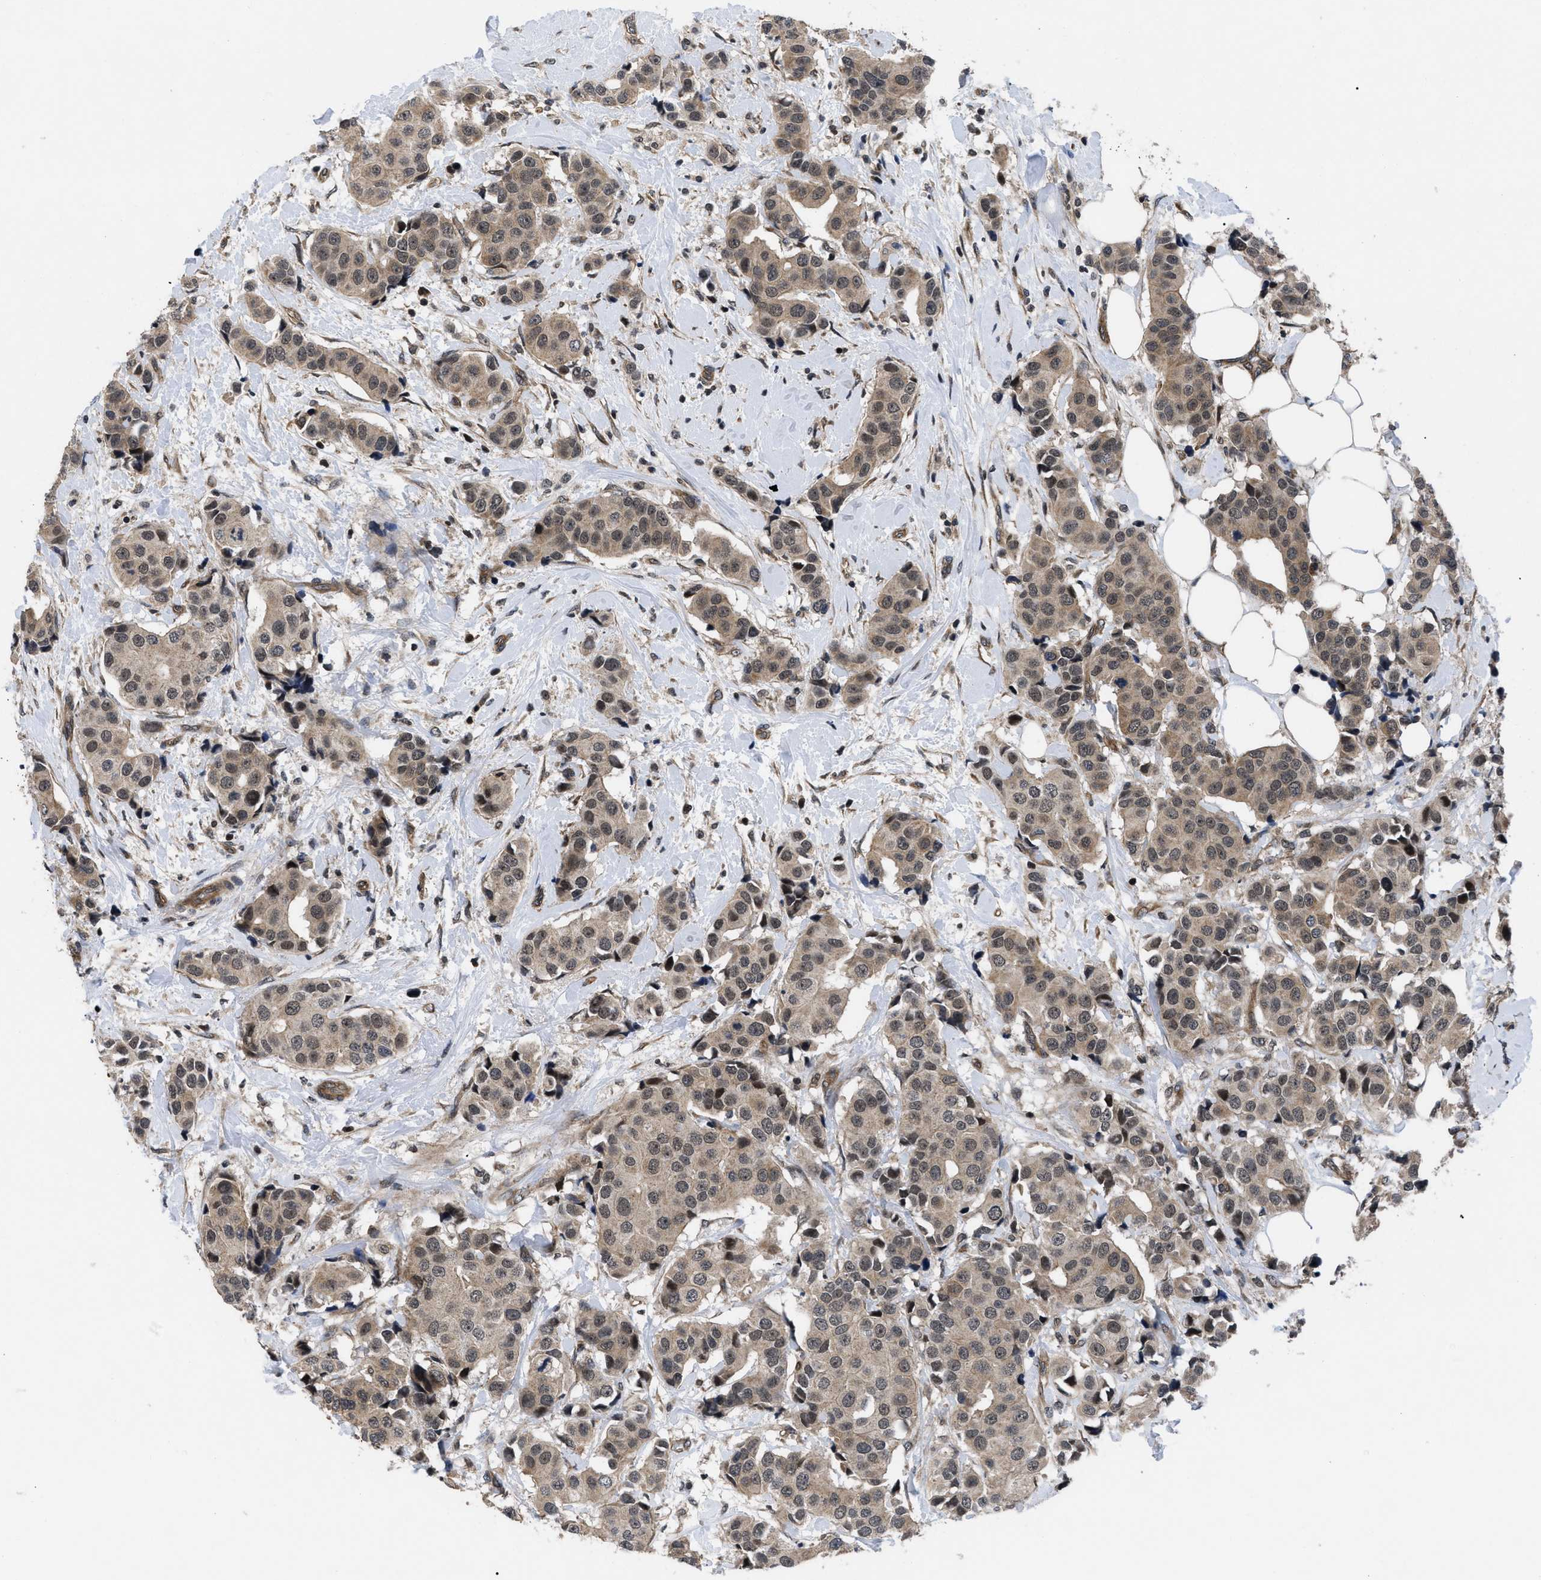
{"staining": {"intensity": "weak", "quantity": ">75%", "location": "cytoplasmic/membranous"}, "tissue": "breast cancer", "cell_type": "Tumor cells", "image_type": "cancer", "snomed": [{"axis": "morphology", "description": "Normal tissue, NOS"}, {"axis": "morphology", "description": "Duct carcinoma"}, {"axis": "topography", "description": "Breast"}], "caption": "This photomicrograph displays breast cancer stained with IHC to label a protein in brown. The cytoplasmic/membranous of tumor cells show weak positivity for the protein. Nuclei are counter-stained blue.", "gene": "DNAJC14", "patient": {"sex": "female", "age": 39}}